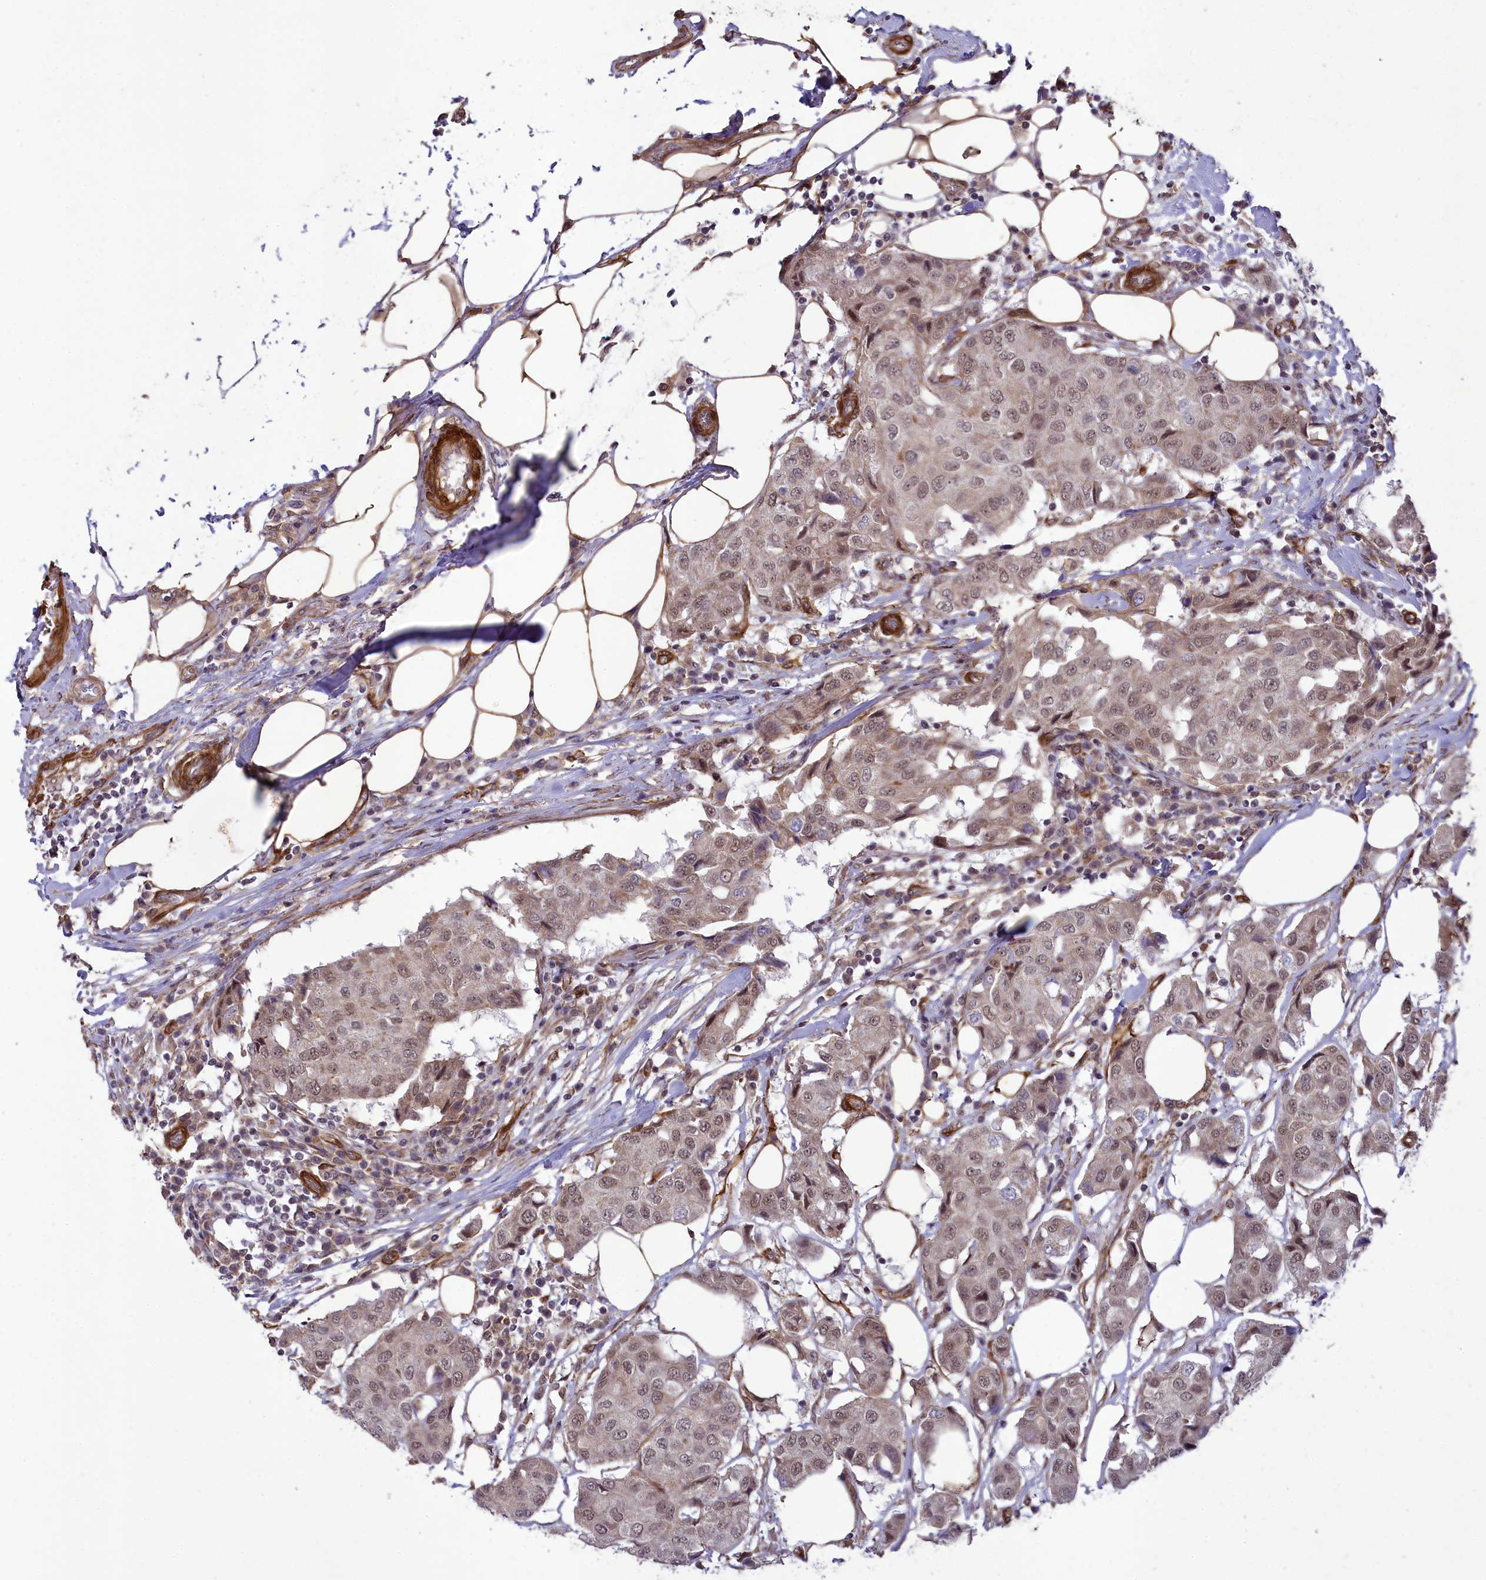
{"staining": {"intensity": "weak", "quantity": ">75%", "location": "nuclear"}, "tissue": "breast cancer", "cell_type": "Tumor cells", "image_type": "cancer", "snomed": [{"axis": "morphology", "description": "Duct carcinoma"}, {"axis": "topography", "description": "Breast"}], "caption": "Protein positivity by immunohistochemistry shows weak nuclear positivity in approximately >75% of tumor cells in infiltrating ductal carcinoma (breast). (Brightfield microscopy of DAB IHC at high magnification).", "gene": "TNS1", "patient": {"sex": "female", "age": 80}}